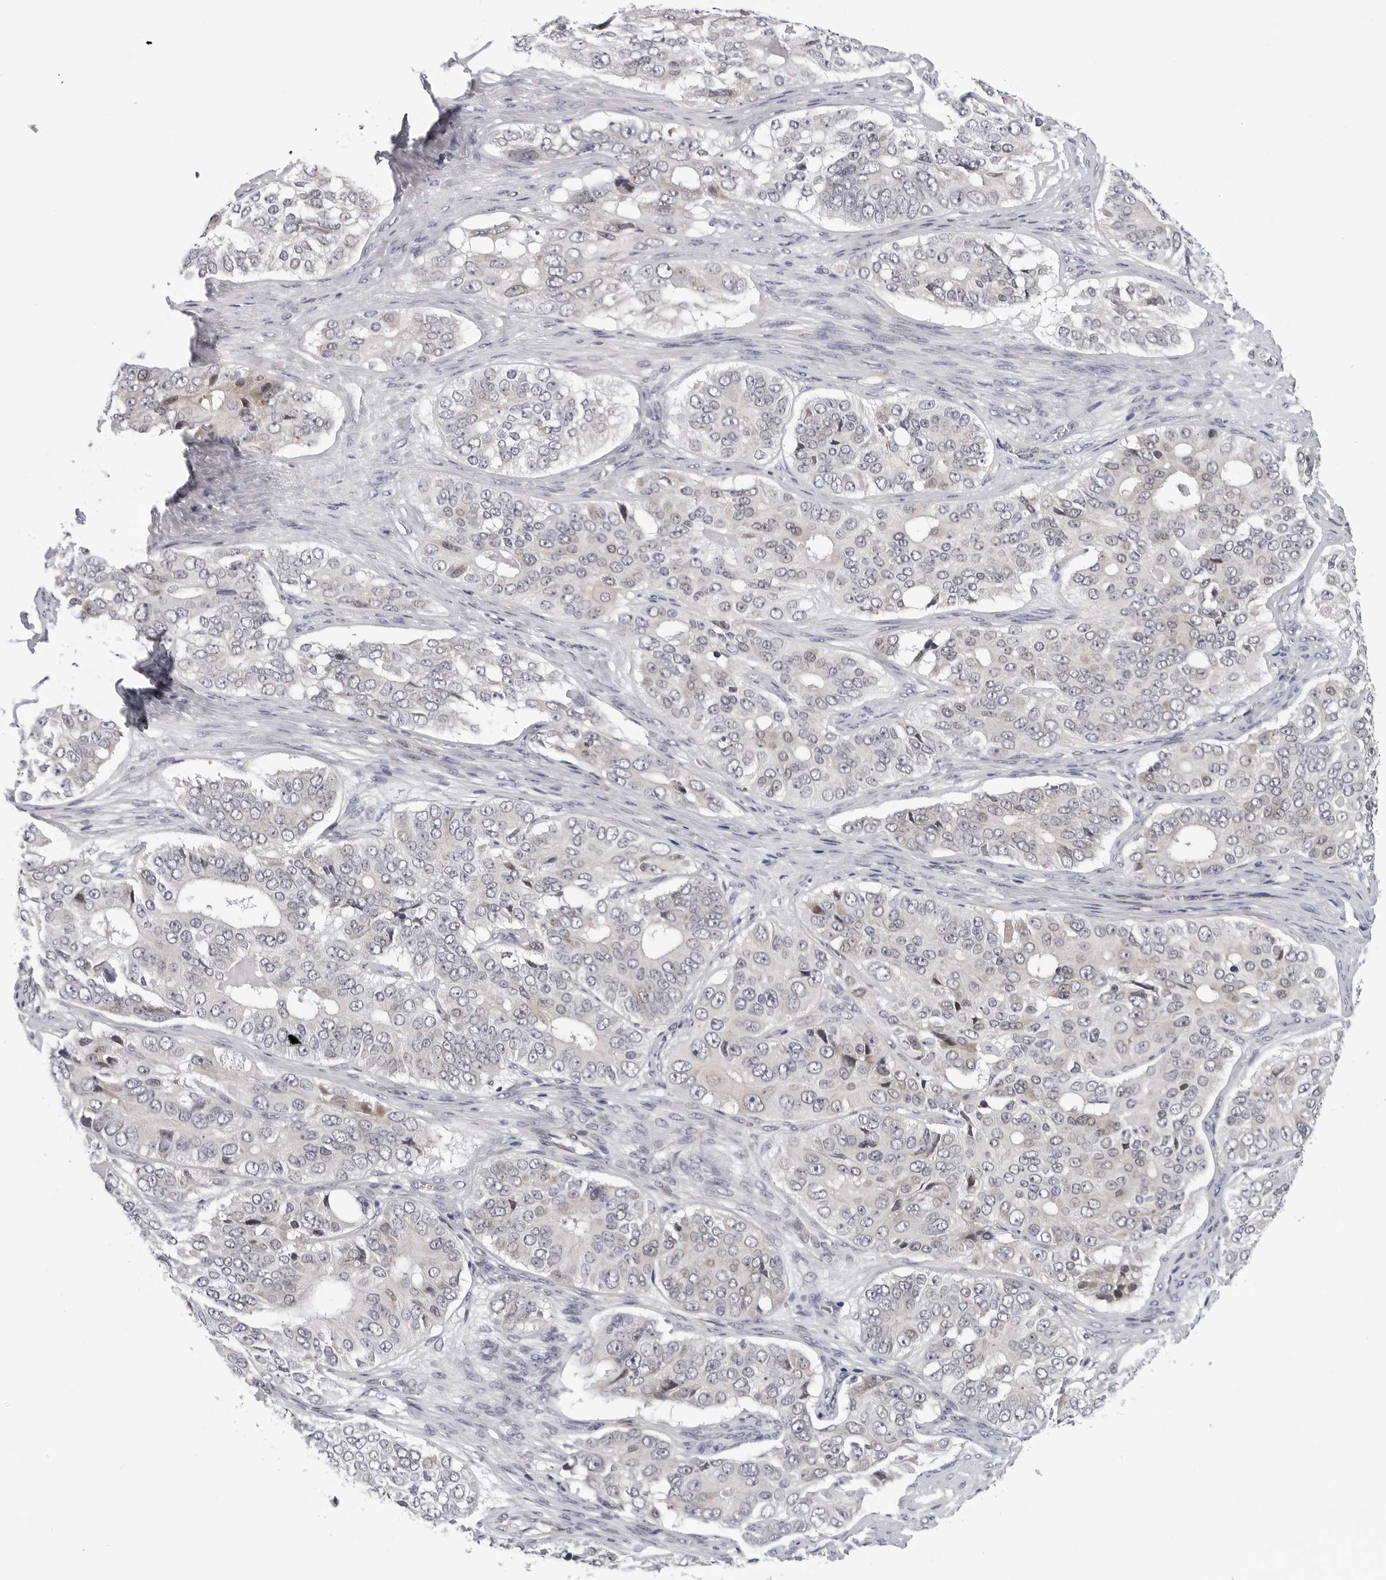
{"staining": {"intensity": "negative", "quantity": "none", "location": "none"}, "tissue": "ovarian cancer", "cell_type": "Tumor cells", "image_type": "cancer", "snomed": [{"axis": "morphology", "description": "Carcinoma, endometroid"}, {"axis": "topography", "description": "Ovary"}], "caption": "IHC of human endometroid carcinoma (ovarian) displays no expression in tumor cells.", "gene": "KIAA1614", "patient": {"sex": "female", "age": 51}}